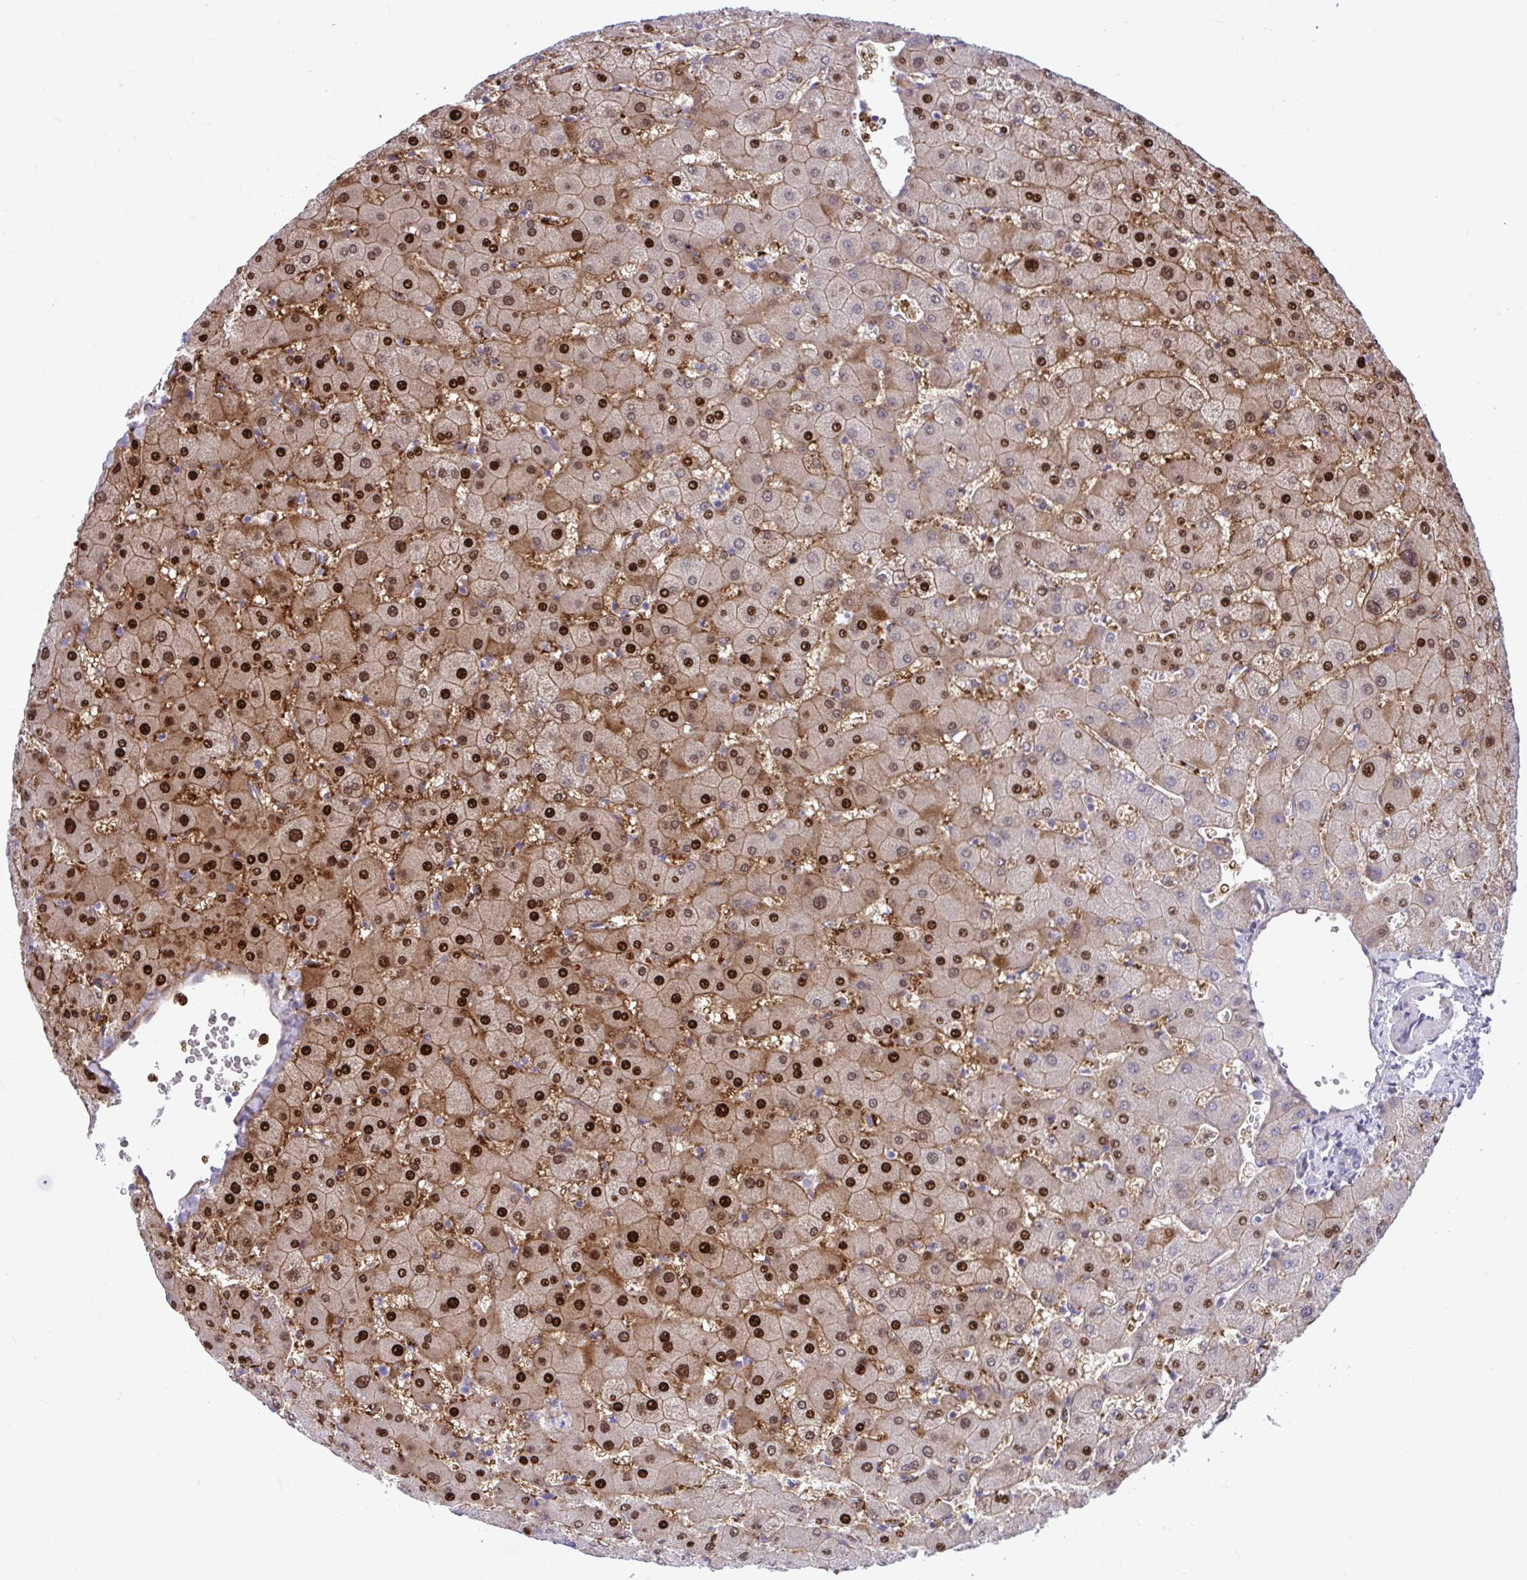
{"staining": {"intensity": "negative", "quantity": "none", "location": "none"}, "tissue": "liver", "cell_type": "Cholangiocytes", "image_type": "normal", "snomed": [{"axis": "morphology", "description": "Normal tissue, NOS"}, {"axis": "topography", "description": "Liver"}], "caption": "An IHC photomicrograph of normal liver is shown. There is no staining in cholangiocytes of liver. (DAB immunohistochemistry (IHC) with hematoxylin counter stain).", "gene": "ISL1", "patient": {"sex": "female", "age": 63}}